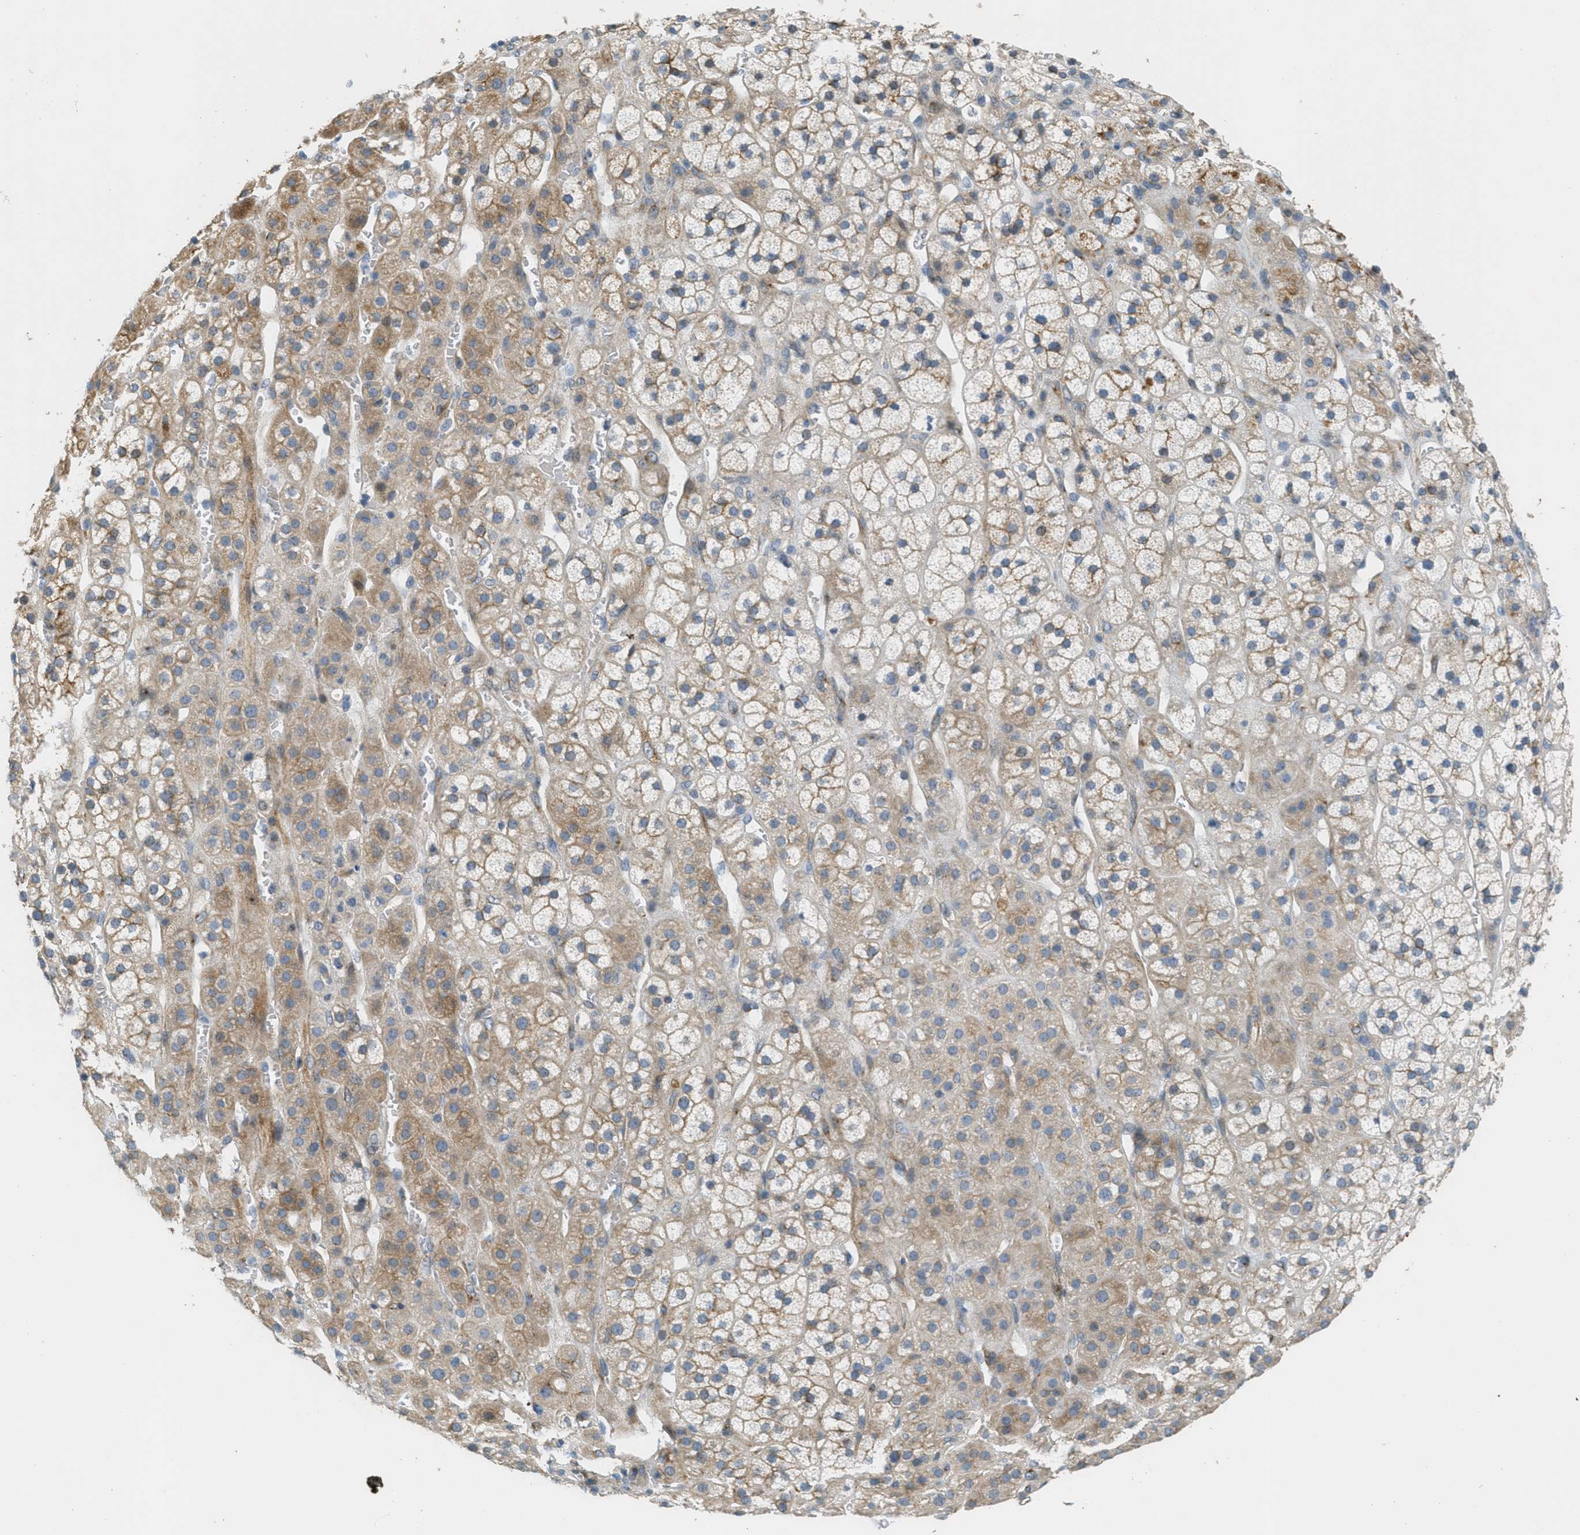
{"staining": {"intensity": "weak", "quantity": "25%-75%", "location": "cytoplasmic/membranous"}, "tissue": "adrenal gland", "cell_type": "Glandular cells", "image_type": "normal", "snomed": [{"axis": "morphology", "description": "Normal tissue, NOS"}, {"axis": "topography", "description": "Adrenal gland"}], "caption": "Protein staining of benign adrenal gland exhibits weak cytoplasmic/membranous positivity in about 25%-75% of glandular cells.", "gene": "ADCY5", "patient": {"sex": "male", "age": 56}}